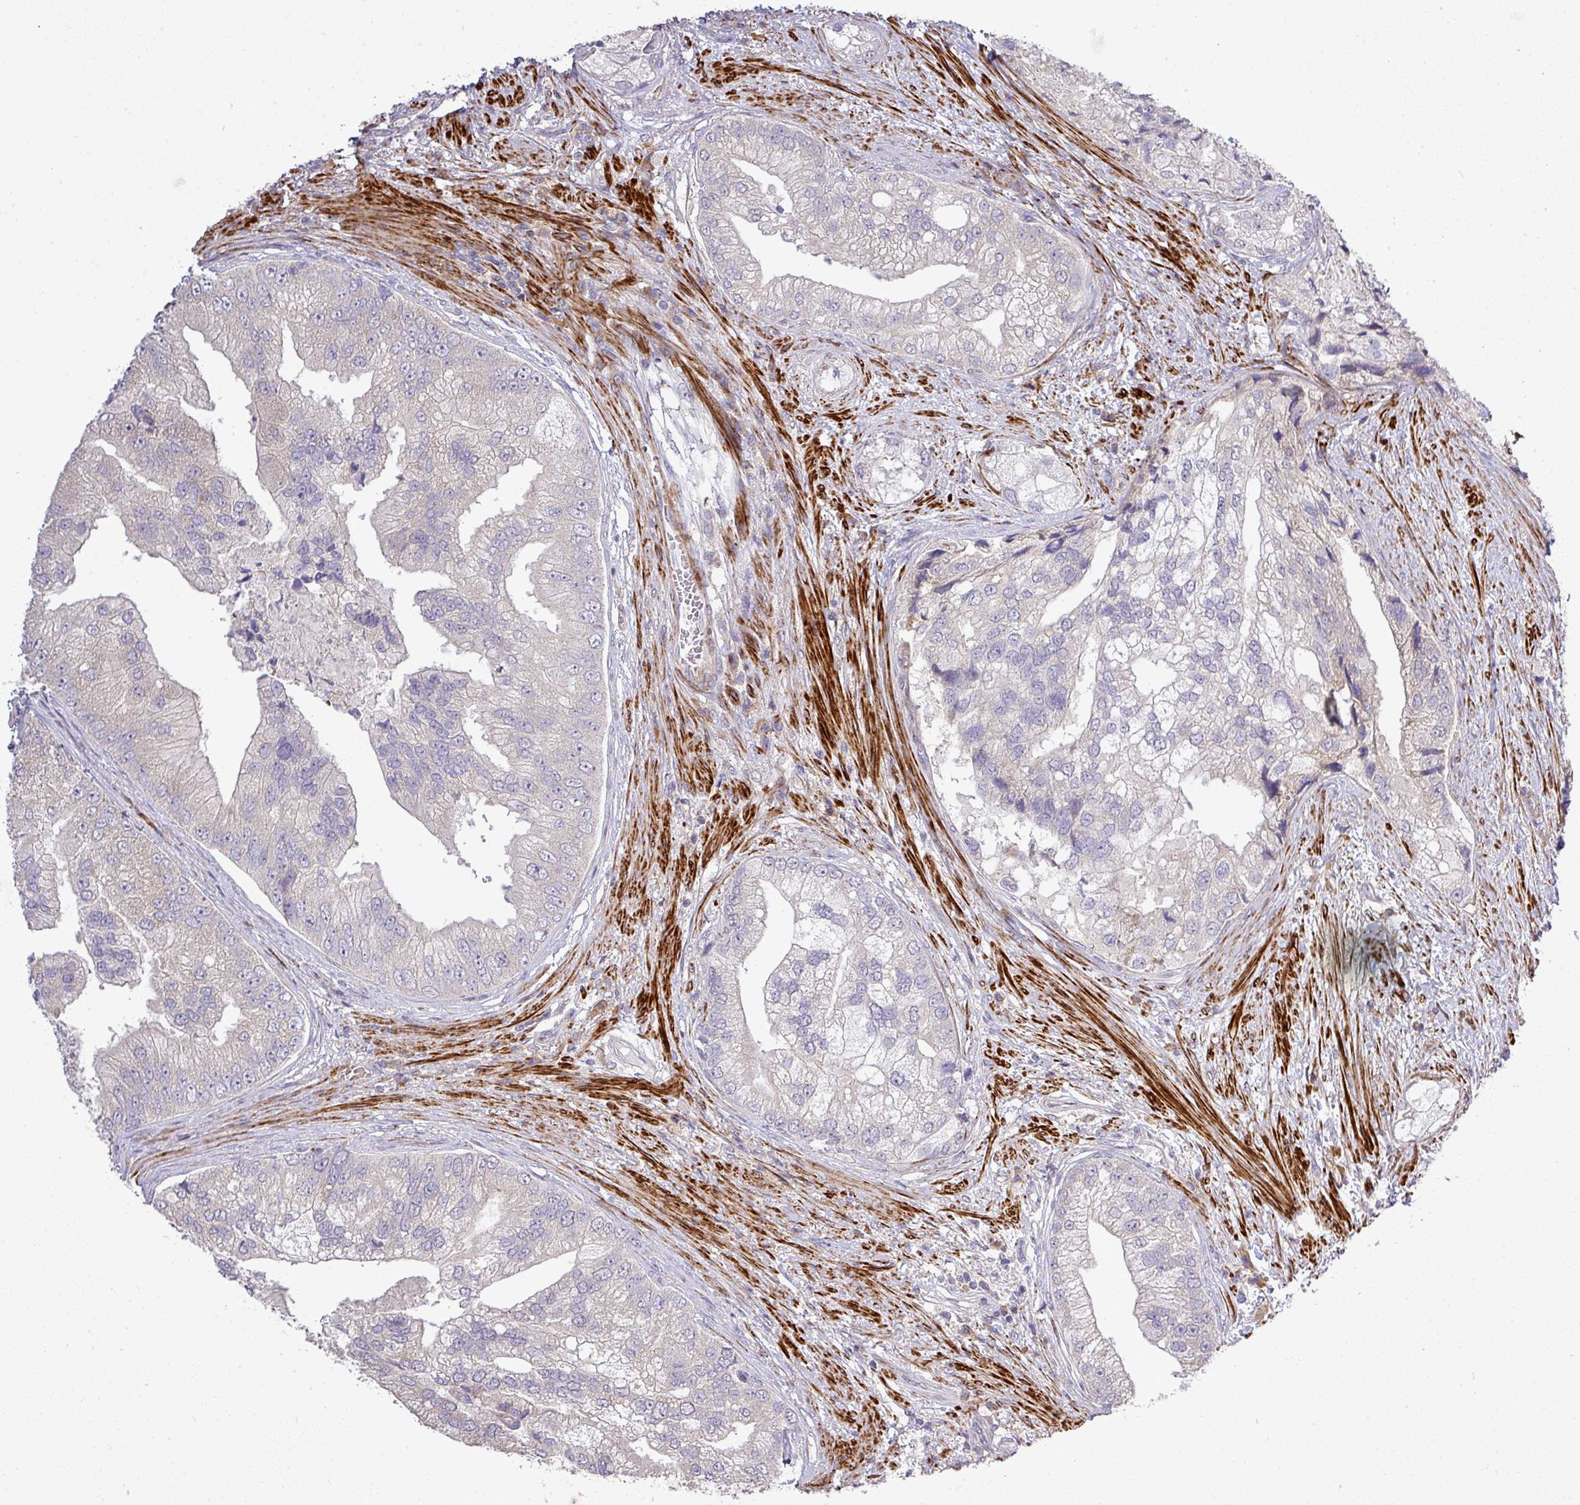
{"staining": {"intensity": "negative", "quantity": "none", "location": "none"}, "tissue": "prostate cancer", "cell_type": "Tumor cells", "image_type": "cancer", "snomed": [{"axis": "morphology", "description": "Adenocarcinoma, High grade"}, {"axis": "topography", "description": "Prostate"}], "caption": "This image is of prostate cancer (adenocarcinoma (high-grade)) stained with immunohistochemistry (IHC) to label a protein in brown with the nuclei are counter-stained blue. There is no positivity in tumor cells.", "gene": "TPRA1", "patient": {"sex": "male", "age": 70}}